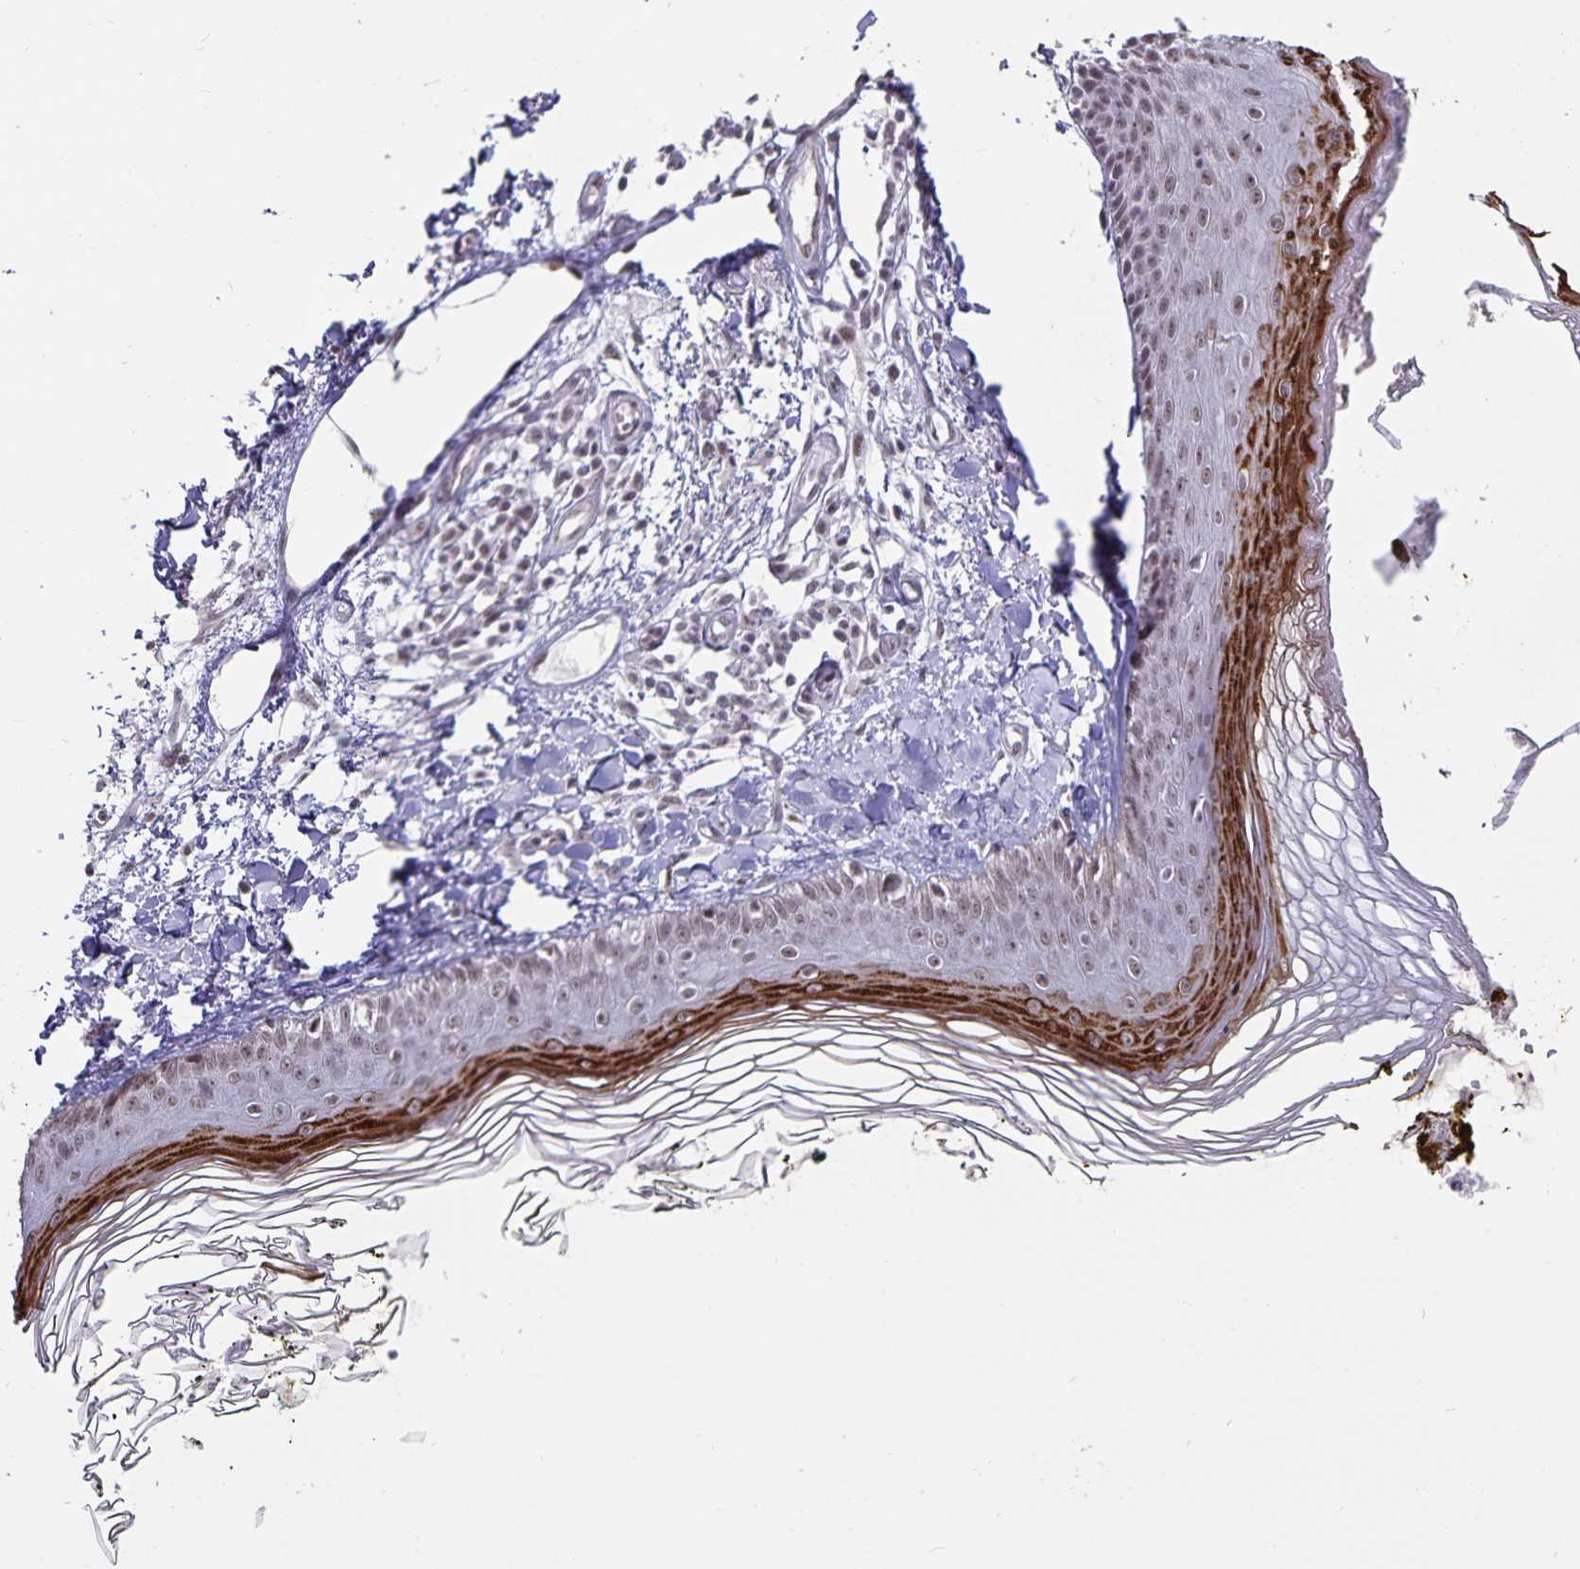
{"staining": {"intensity": "negative", "quantity": "none", "location": "none"}, "tissue": "skin", "cell_type": "Fibroblasts", "image_type": "normal", "snomed": [{"axis": "morphology", "description": "Normal tissue, NOS"}, {"axis": "topography", "description": "Skin"}], "caption": "Micrograph shows no significant protein expression in fibroblasts of unremarkable skin. Nuclei are stained in blue.", "gene": "PBX2", "patient": {"sex": "male", "age": 76}}